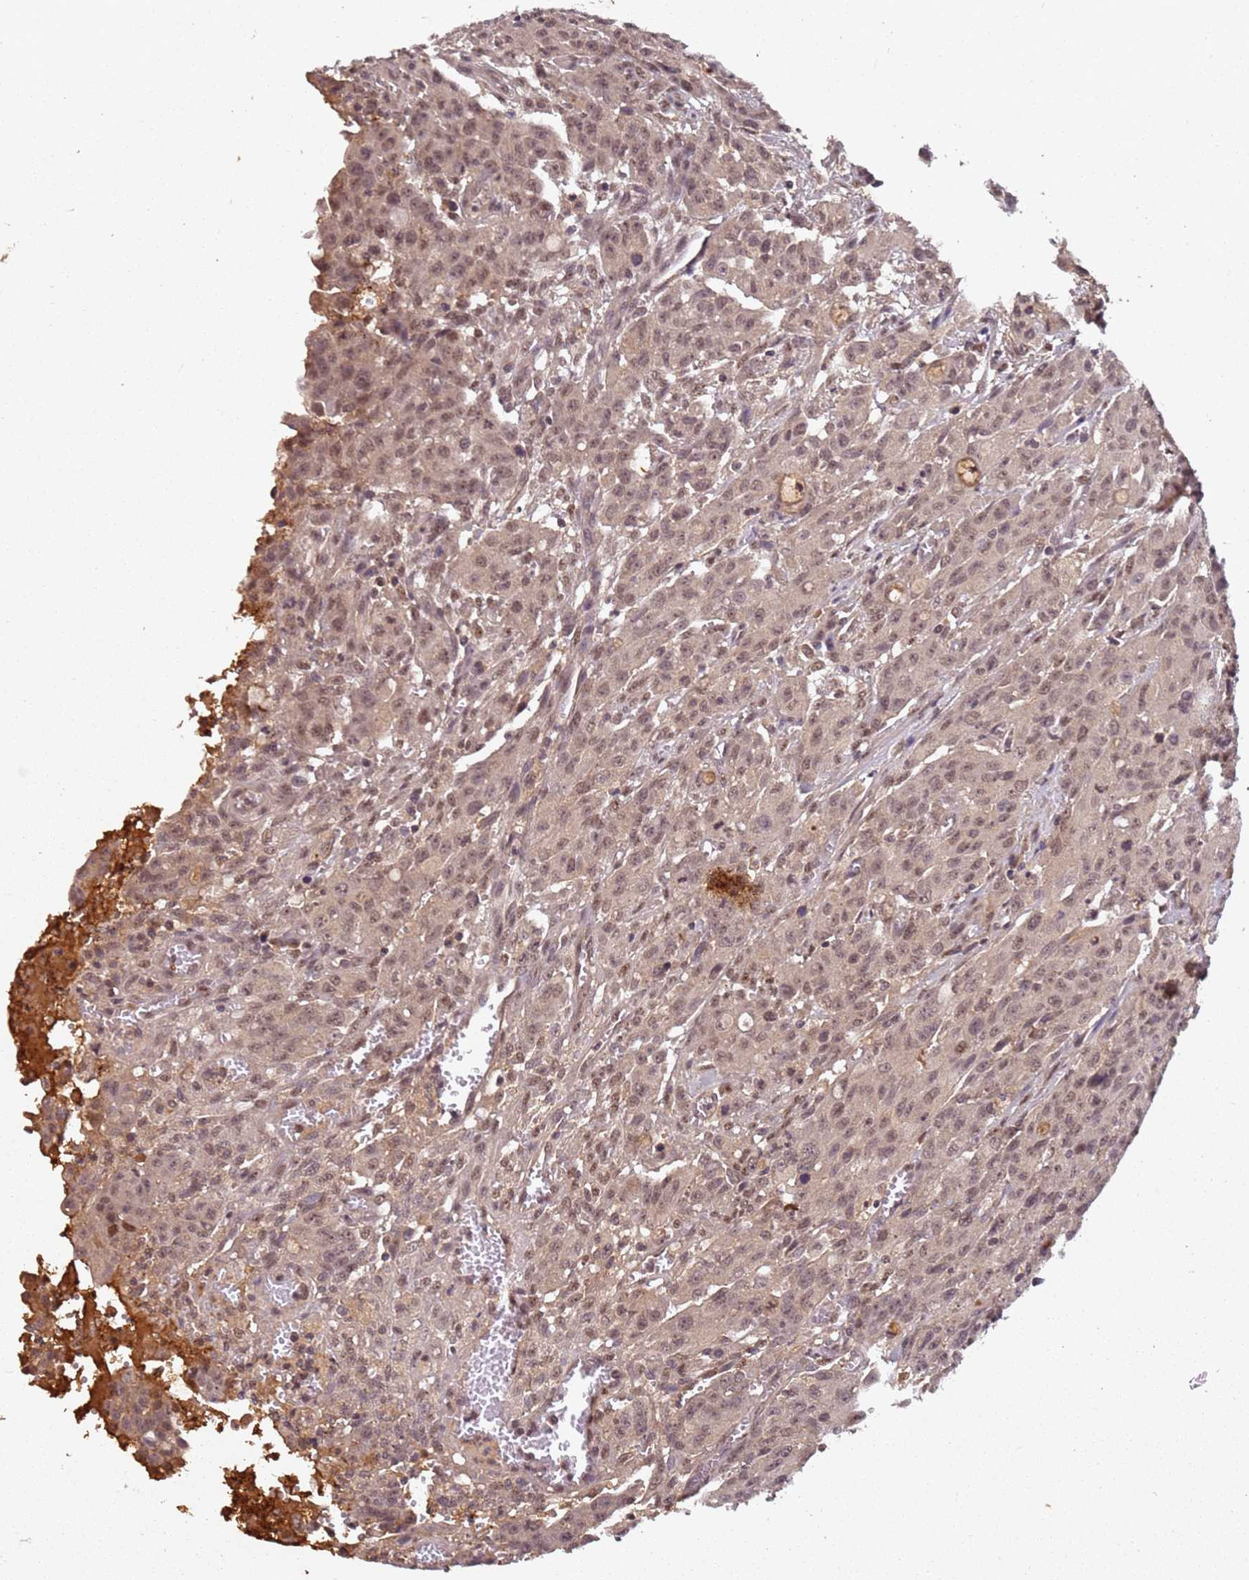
{"staining": {"intensity": "moderate", "quantity": ">75%", "location": "nuclear"}, "tissue": "colorectal cancer", "cell_type": "Tumor cells", "image_type": "cancer", "snomed": [{"axis": "morphology", "description": "Adenocarcinoma, NOS"}, {"axis": "topography", "description": "Colon"}], "caption": "The histopathology image reveals immunohistochemical staining of colorectal adenocarcinoma. There is moderate nuclear staining is seen in about >75% of tumor cells. (IHC, brightfield microscopy, high magnification).", "gene": "COL1A2", "patient": {"sex": "male", "age": 62}}